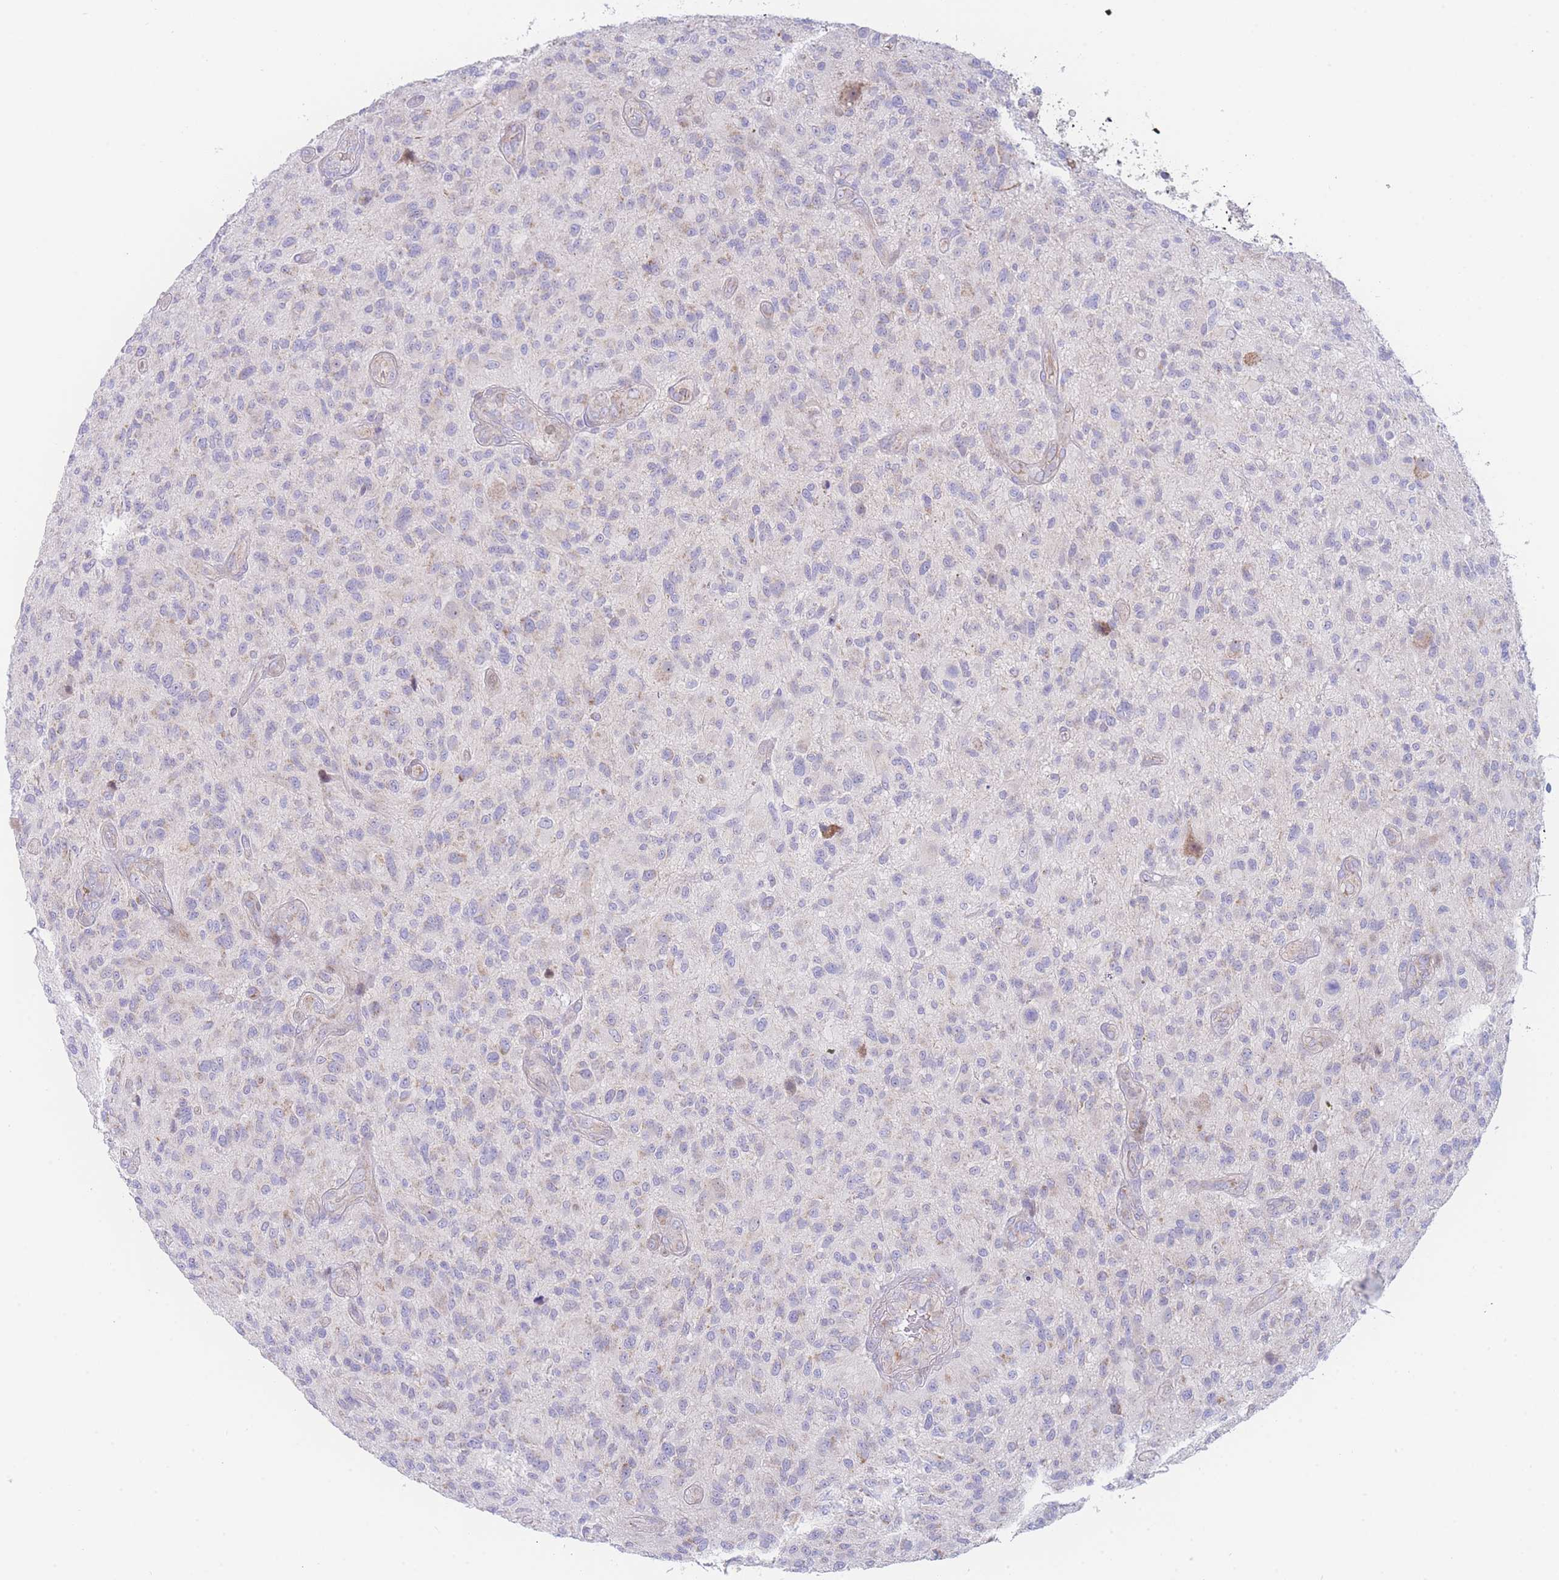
{"staining": {"intensity": "negative", "quantity": "none", "location": "none"}, "tissue": "glioma", "cell_type": "Tumor cells", "image_type": "cancer", "snomed": [{"axis": "morphology", "description": "Glioma, malignant, High grade"}, {"axis": "topography", "description": "Brain"}], "caption": "Immunohistochemical staining of glioma displays no significant expression in tumor cells.", "gene": "GPAM", "patient": {"sex": "male", "age": 47}}